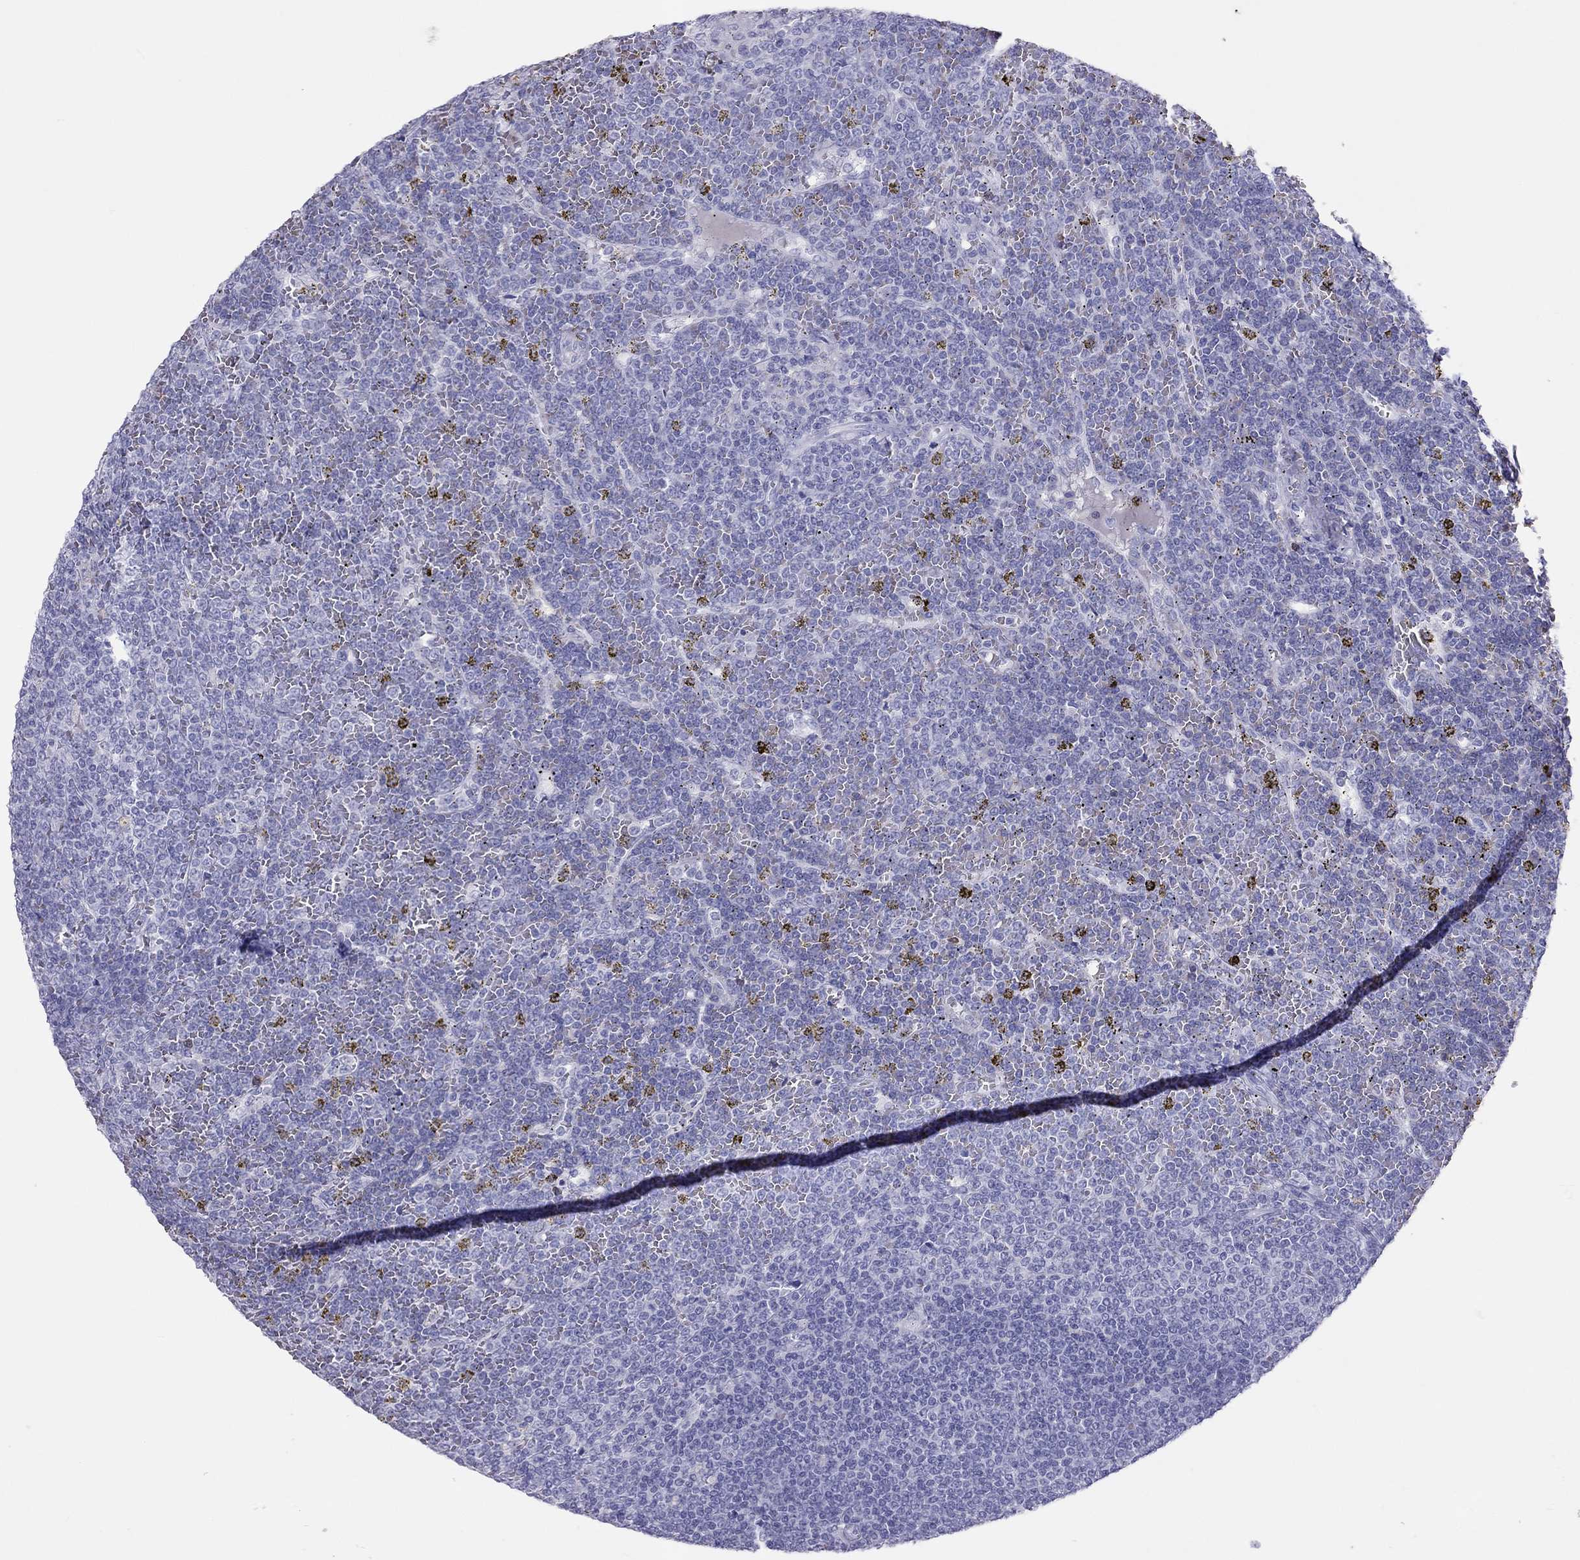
{"staining": {"intensity": "negative", "quantity": "none", "location": "none"}, "tissue": "lymphoma", "cell_type": "Tumor cells", "image_type": "cancer", "snomed": [{"axis": "morphology", "description": "Malignant lymphoma, non-Hodgkin's type, Low grade"}, {"axis": "topography", "description": "Spleen"}], "caption": "Tumor cells are negative for protein expression in human low-grade malignant lymphoma, non-Hodgkin's type. (DAB immunohistochemistry (IHC) with hematoxylin counter stain).", "gene": "TSHB", "patient": {"sex": "female", "age": 19}}